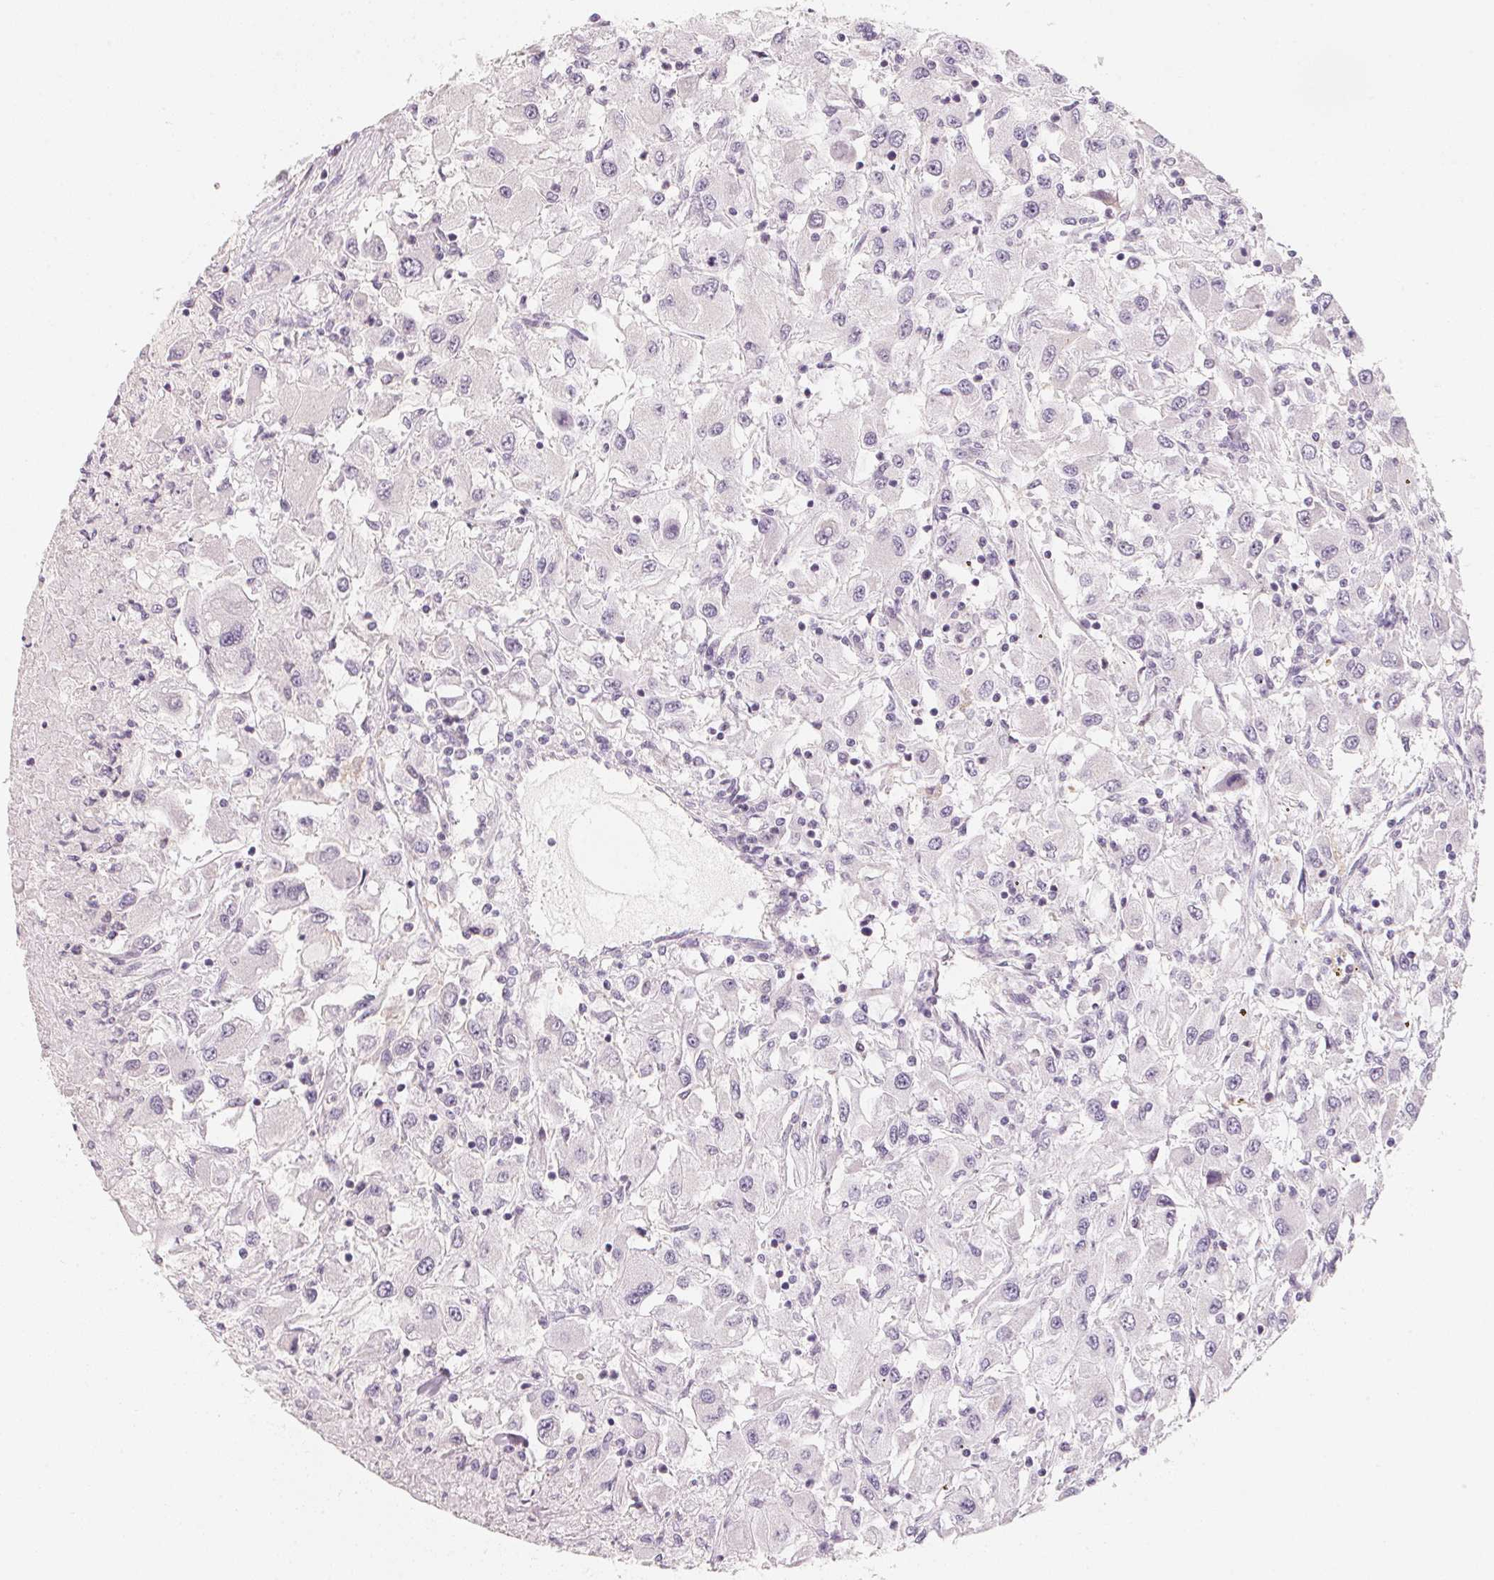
{"staining": {"intensity": "negative", "quantity": "none", "location": "none"}, "tissue": "renal cancer", "cell_type": "Tumor cells", "image_type": "cancer", "snomed": [{"axis": "morphology", "description": "Adenocarcinoma, NOS"}, {"axis": "topography", "description": "Kidney"}], "caption": "This histopathology image is of renal cancer stained with immunohistochemistry to label a protein in brown with the nuclei are counter-stained blue. There is no expression in tumor cells. The staining was performed using DAB to visualize the protein expression in brown, while the nuclei were stained in blue with hematoxylin (Magnification: 20x).", "gene": "ANKRD31", "patient": {"sex": "female", "age": 67}}